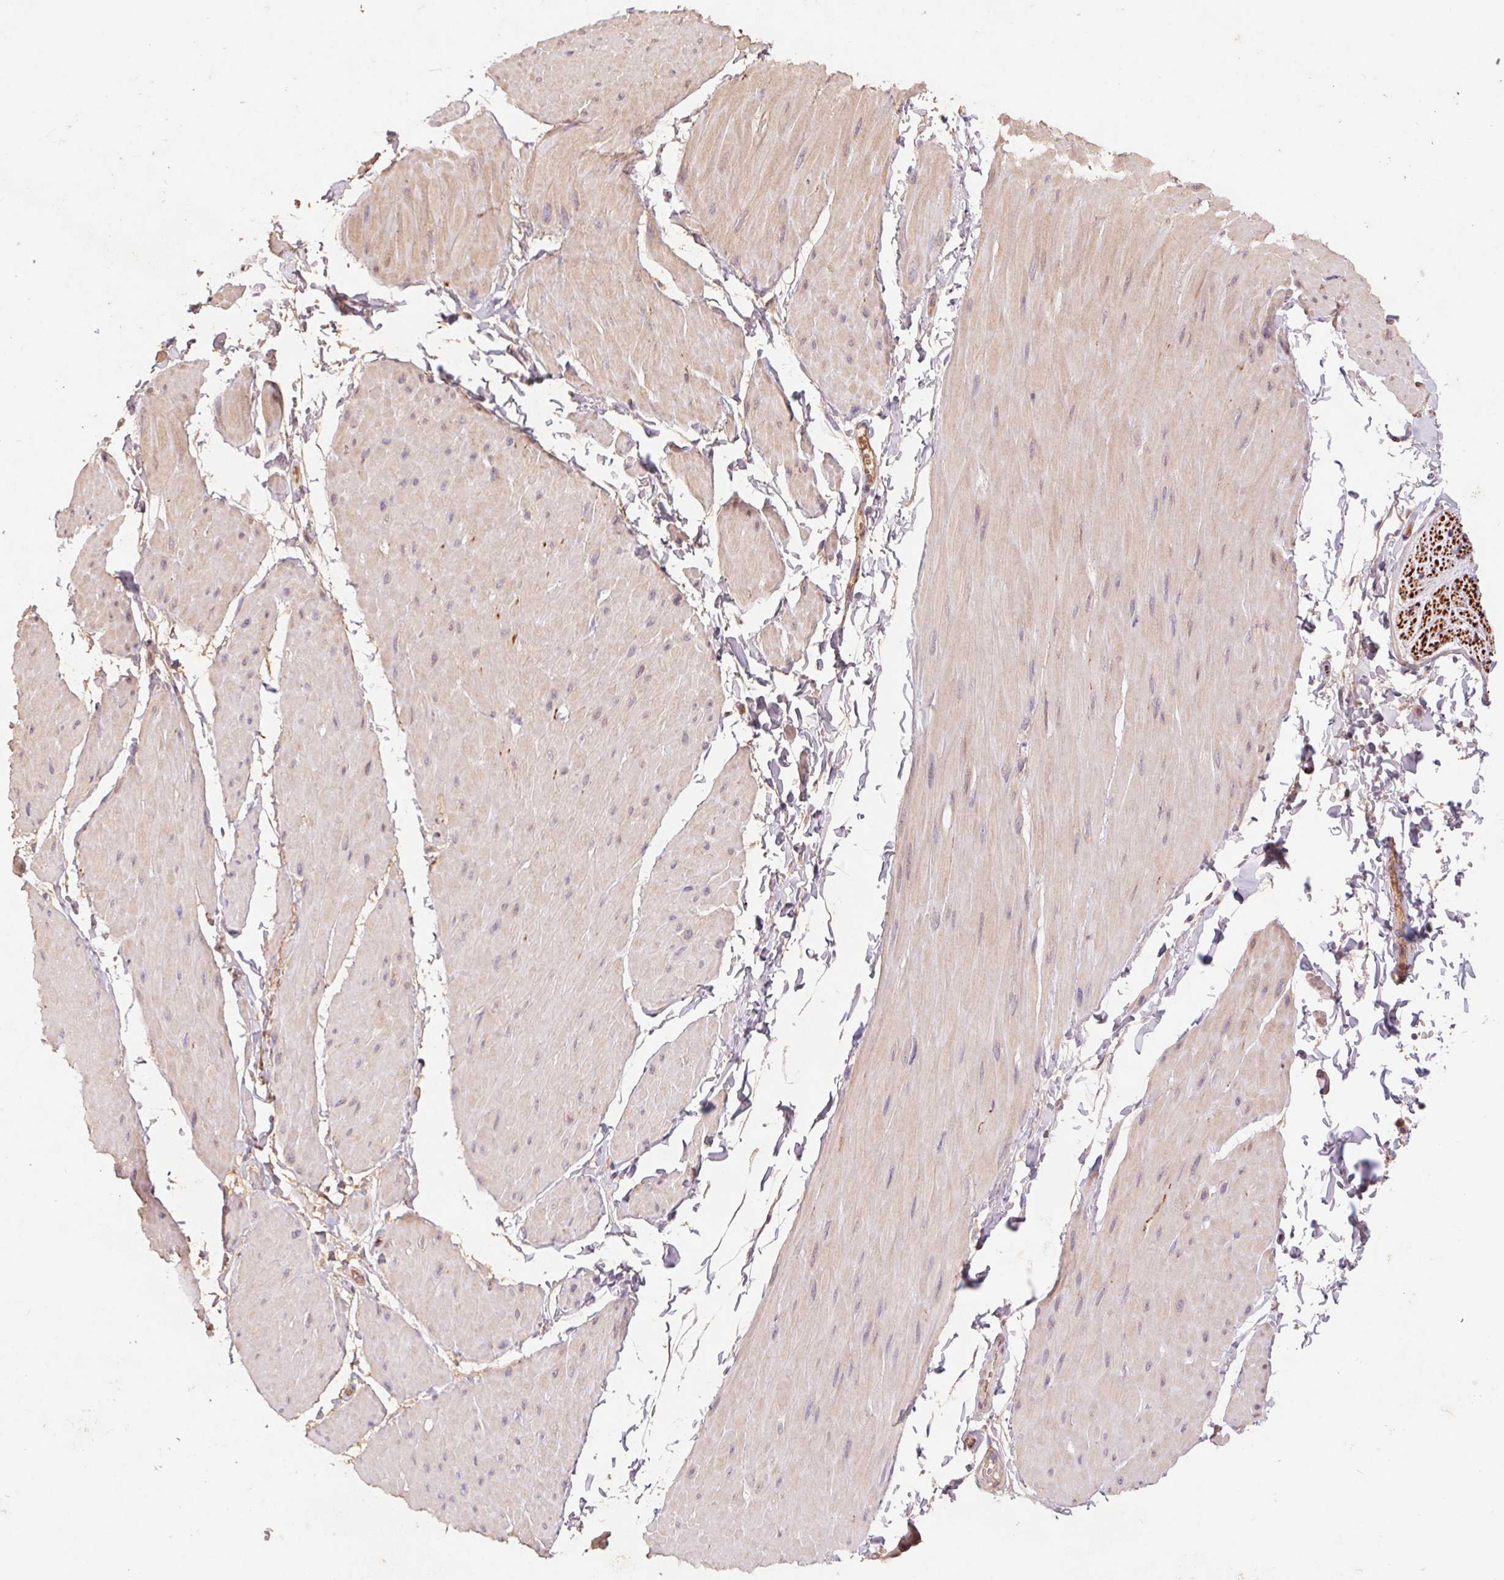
{"staining": {"intensity": "negative", "quantity": "none", "location": "none"}, "tissue": "adipose tissue", "cell_type": "Adipocytes", "image_type": "normal", "snomed": [{"axis": "morphology", "description": "Normal tissue, NOS"}, {"axis": "topography", "description": "Smooth muscle"}, {"axis": "topography", "description": "Peripheral nerve tissue"}], "caption": "Immunohistochemistry photomicrograph of normal adipose tissue: adipose tissue stained with DAB (3,3'-diaminobenzidine) shows no significant protein expression in adipocytes.", "gene": "GRM2", "patient": {"sex": "male", "age": 58}}